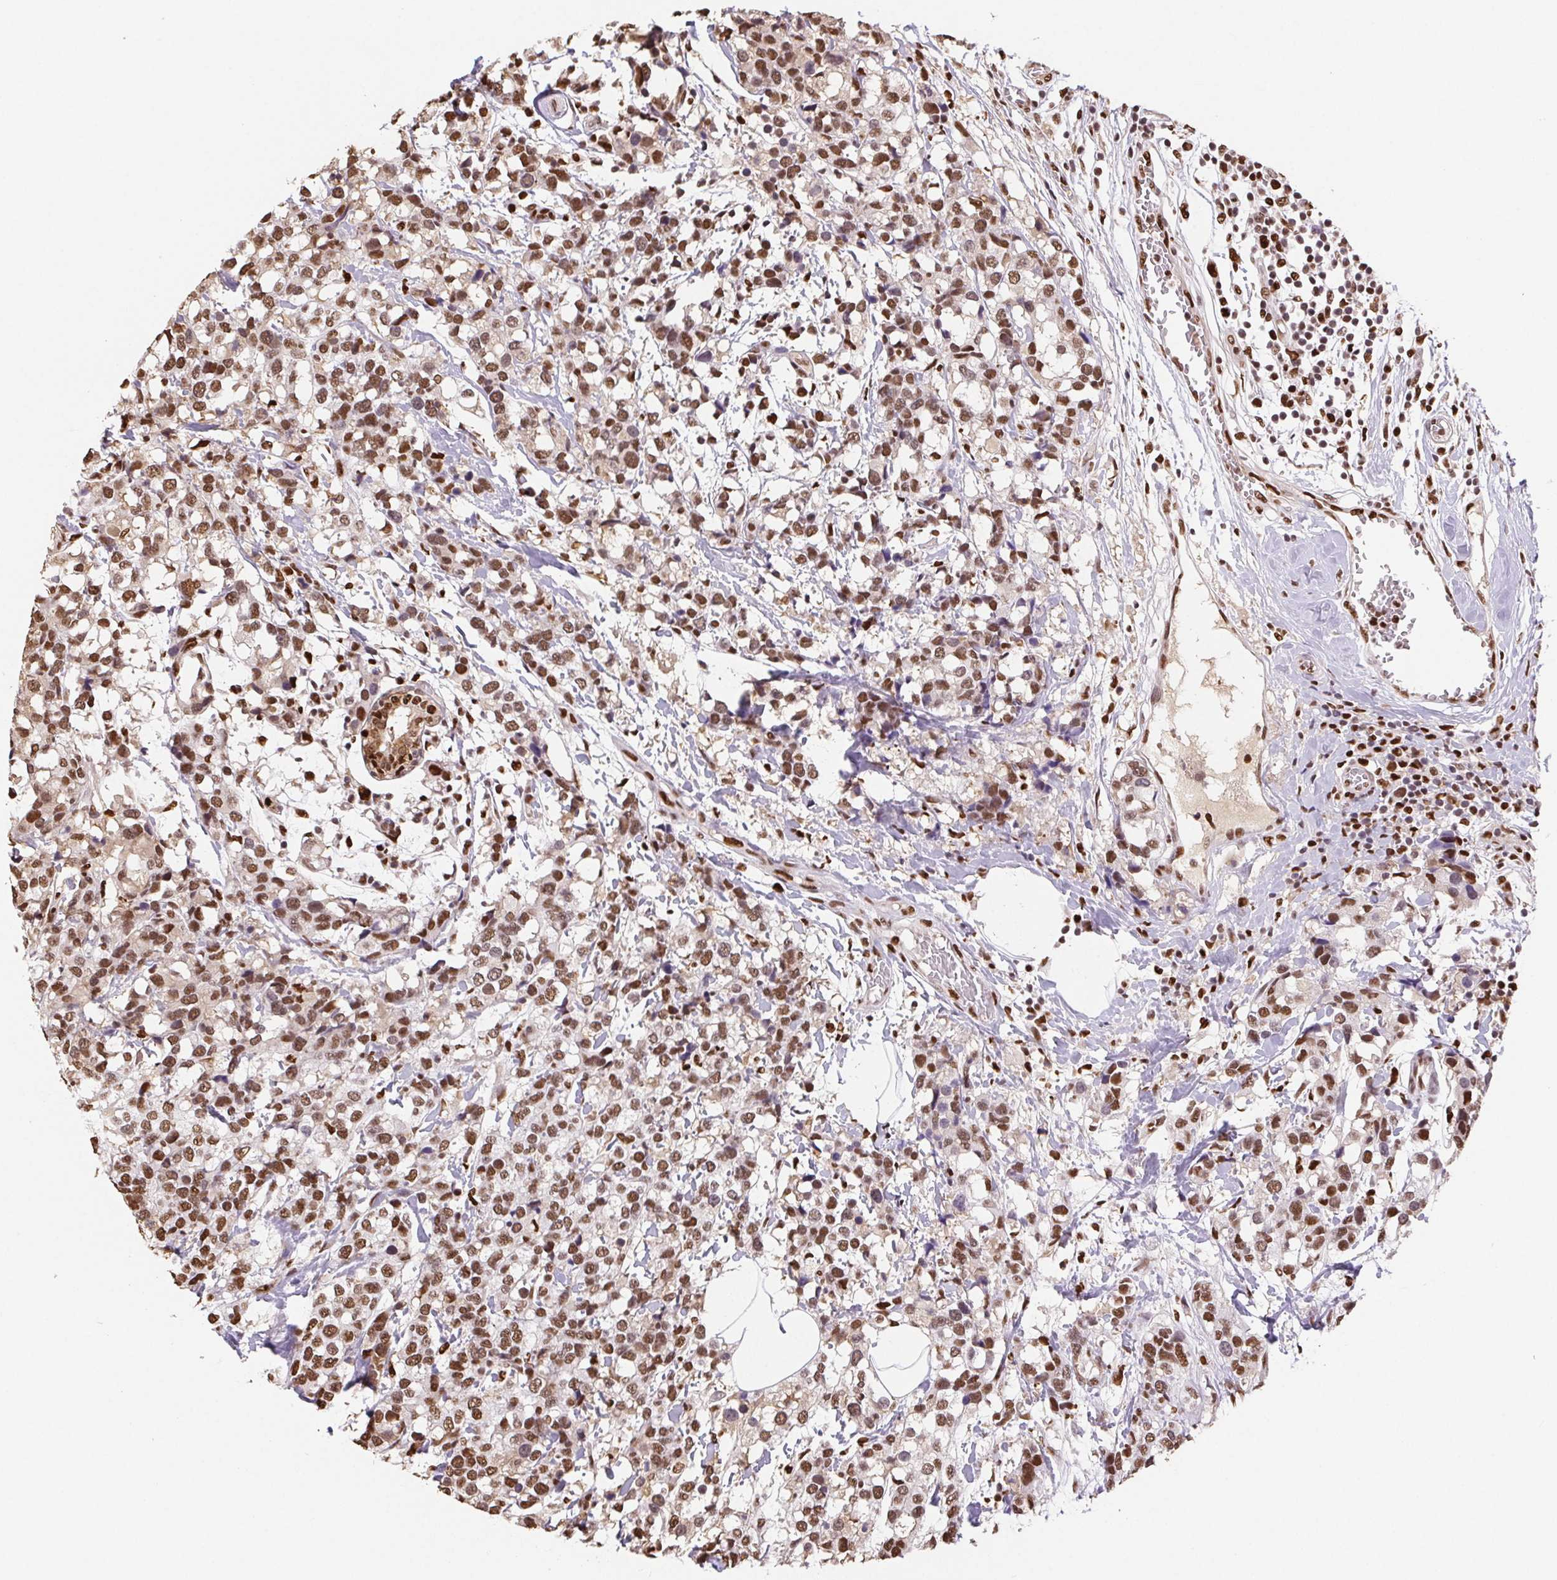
{"staining": {"intensity": "moderate", "quantity": ">75%", "location": "nuclear"}, "tissue": "breast cancer", "cell_type": "Tumor cells", "image_type": "cancer", "snomed": [{"axis": "morphology", "description": "Lobular carcinoma"}, {"axis": "topography", "description": "Breast"}], "caption": "Tumor cells demonstrate moderate nuclear staining in approximately >75% of cells in lobular carcinoma (breast).", "gene": "SET", "patient": {"sex": "female", "age": 59}}